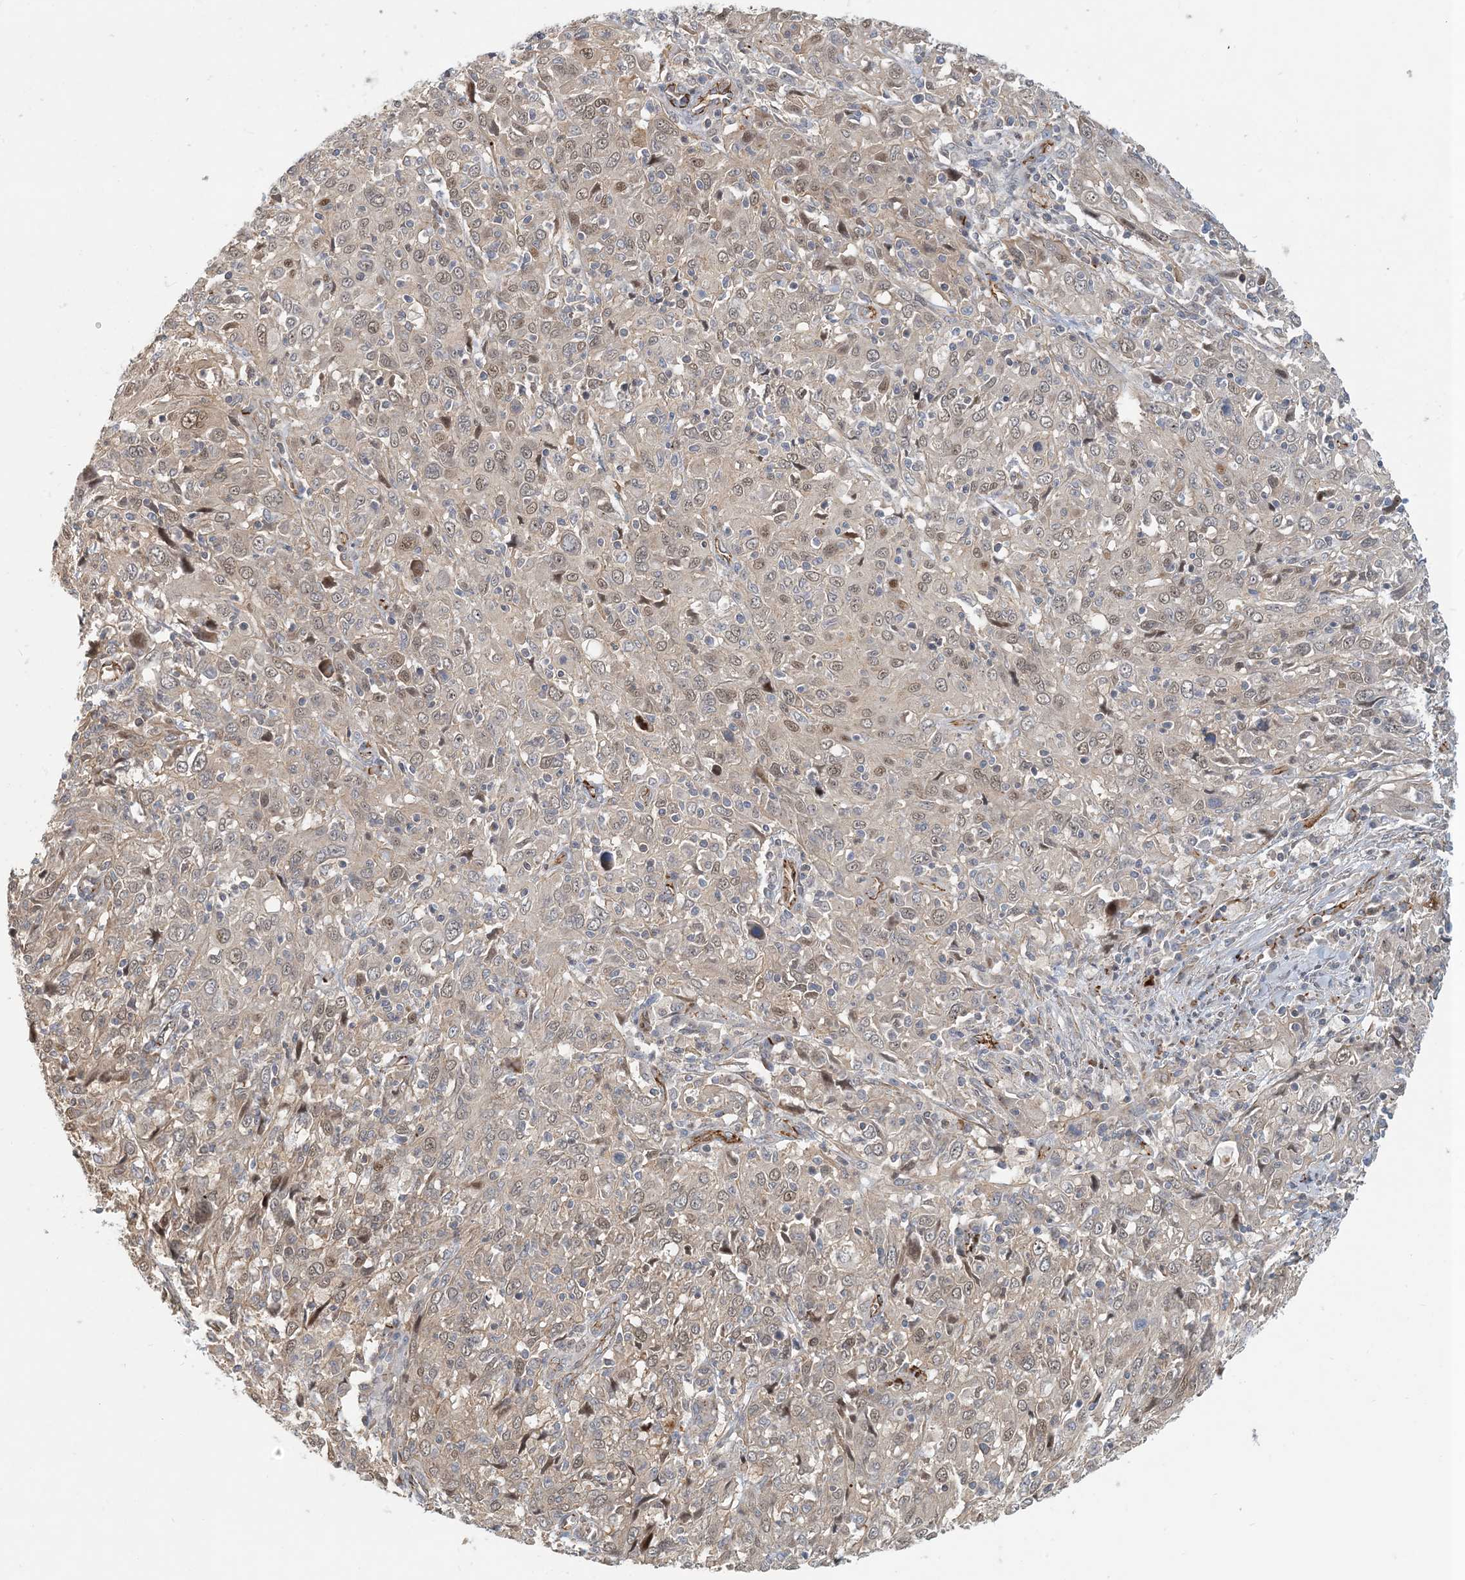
{"staining": {"intensity": "weak", "quantity": "25%-75%", "location": "nuclear"}, "tissue": "cervical cancer", "cell_type": "Tumor cells", "image_type": "cancer", "snomed": [{"axis": "morphology", "description": "Squamous cell carcinoma, NOS"}, {"axis": "topography", "description": "Cervix"}], "caption": "The histopathology image displays staining of cervical squamous cell carcinoma, revealing weak nuclear protein expression (brown color) within tumor cells.", "gene": "MAPKBP1", "patient": {"sex": "female", "age": 46}}